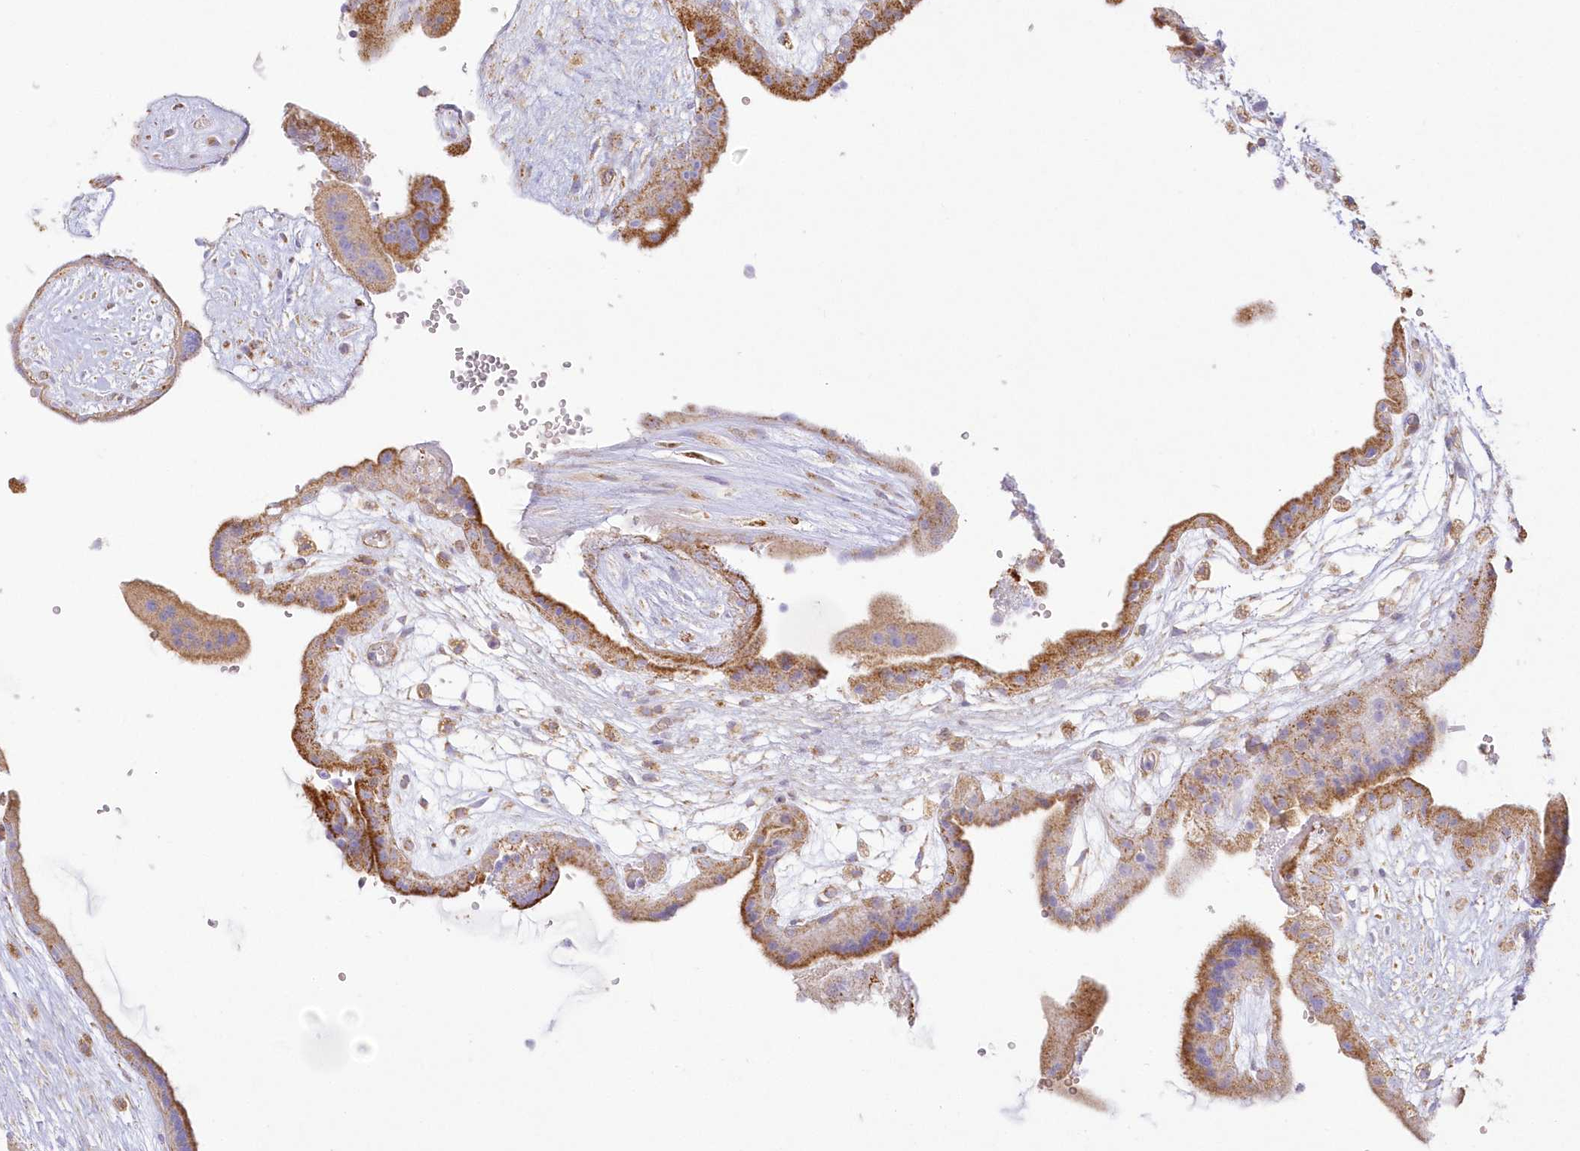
{"staining": {"intensity": "moderate", "quantity": ">75%", "location": "cytoplasmic/membranous"}, "tissue": "placenta", "cell_type": "Trophoblastic cells", "image_type": "normal", "snomed": [{"axis": "morphology", "description": "Normal tissue, NOS"}, {"axis": "topography", "description": "Placenta"}], "caption": "Protein positivity by IHC reveals moderate cytoplasmic/membranous expression in approximately >75% of trophoblastic cells in normal placenta.", "gene": "TBC1D14", "patient": {"sex": "female", "age": 18}}